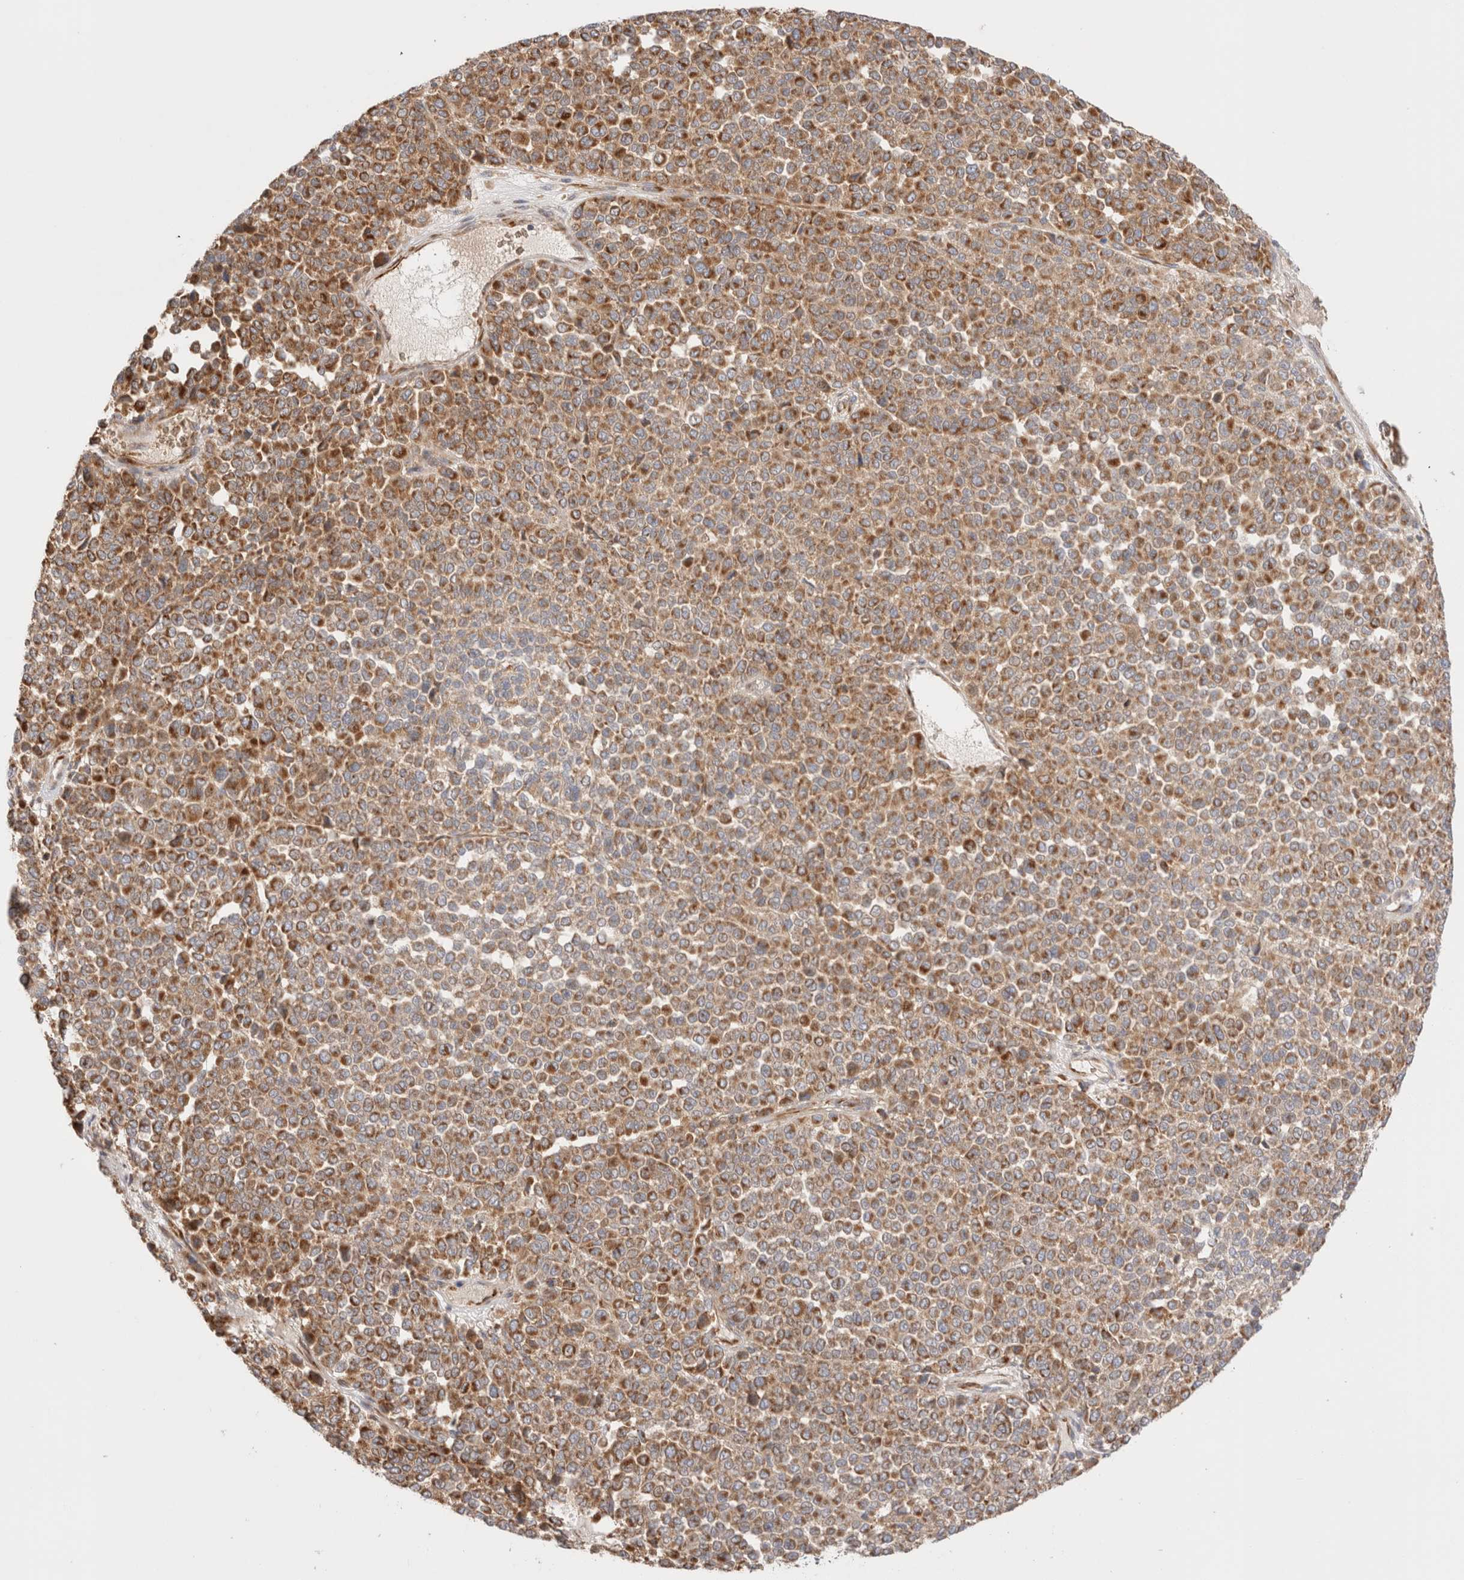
{"staining": {"intensity": "moderate", "quantity": ">75%", "location": "cytoplasmic/membranous"}, "tissue": "melanoma", "cell_type": "Tumor cells", "image_type": "cancer", "snomed": [{"axis": "morphology", "description": "Malignant melanoma, Metastatic site"}, {"axis": "topography", "description": "Pancreas"}], "caption": "Protein expression analysis of melanoma reveals moderate cytoplasmic/membranous expression in about >75% of tumor cells. The staining is performed using DAB (3,3'-diaminobenzidine) brown chromogen to label protein expression. The nuclei are counter-stained blue using hematoxylin.", "gene": "UTS2B", "patient": {"sex": "female", "age": 30}}